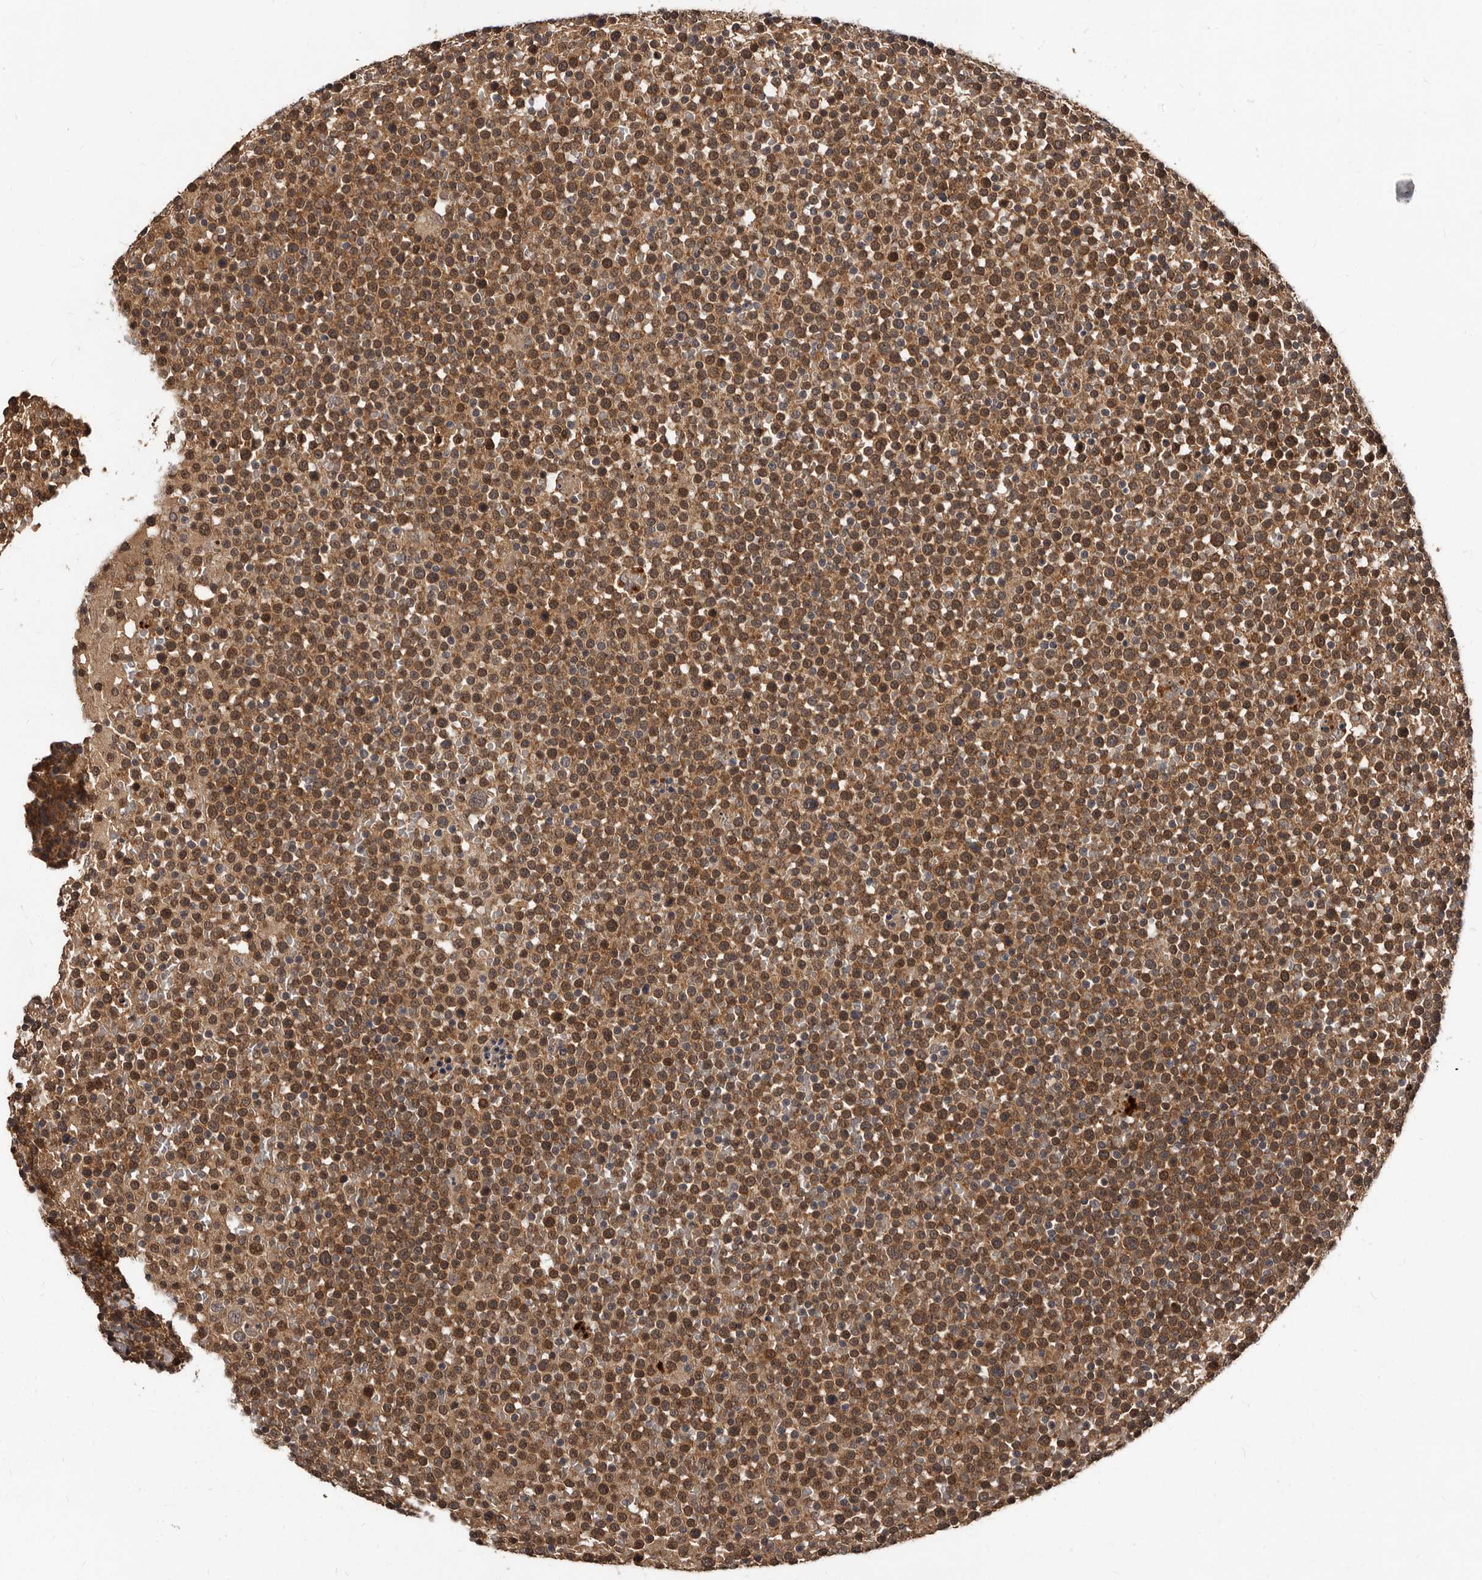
{"staining": {"intensity": "moderate", "quantity": ">75%", "location": "cytoplasmic/membranous"}, "tissue": "lymphoma", "cell_type": "Tumor cells", "image_type": "cancer", "snomed": [{"axis": "morphology", "description": "Malignant lymphoma, non-Hodgkin's type, High grade"}, {"axis": "topography", "description": "Lymph node"}], "caption": "The photomicrograph reveals immunohistochemical staining of high-grade malignant lymphoma, non-Hodgkin's type. There is moderate cytoplasmic/membranous expression is appreciated in approximately >75% of tumor cells.", "gene": "PMVK", "patient": {"sex": "male", "age": 61}}